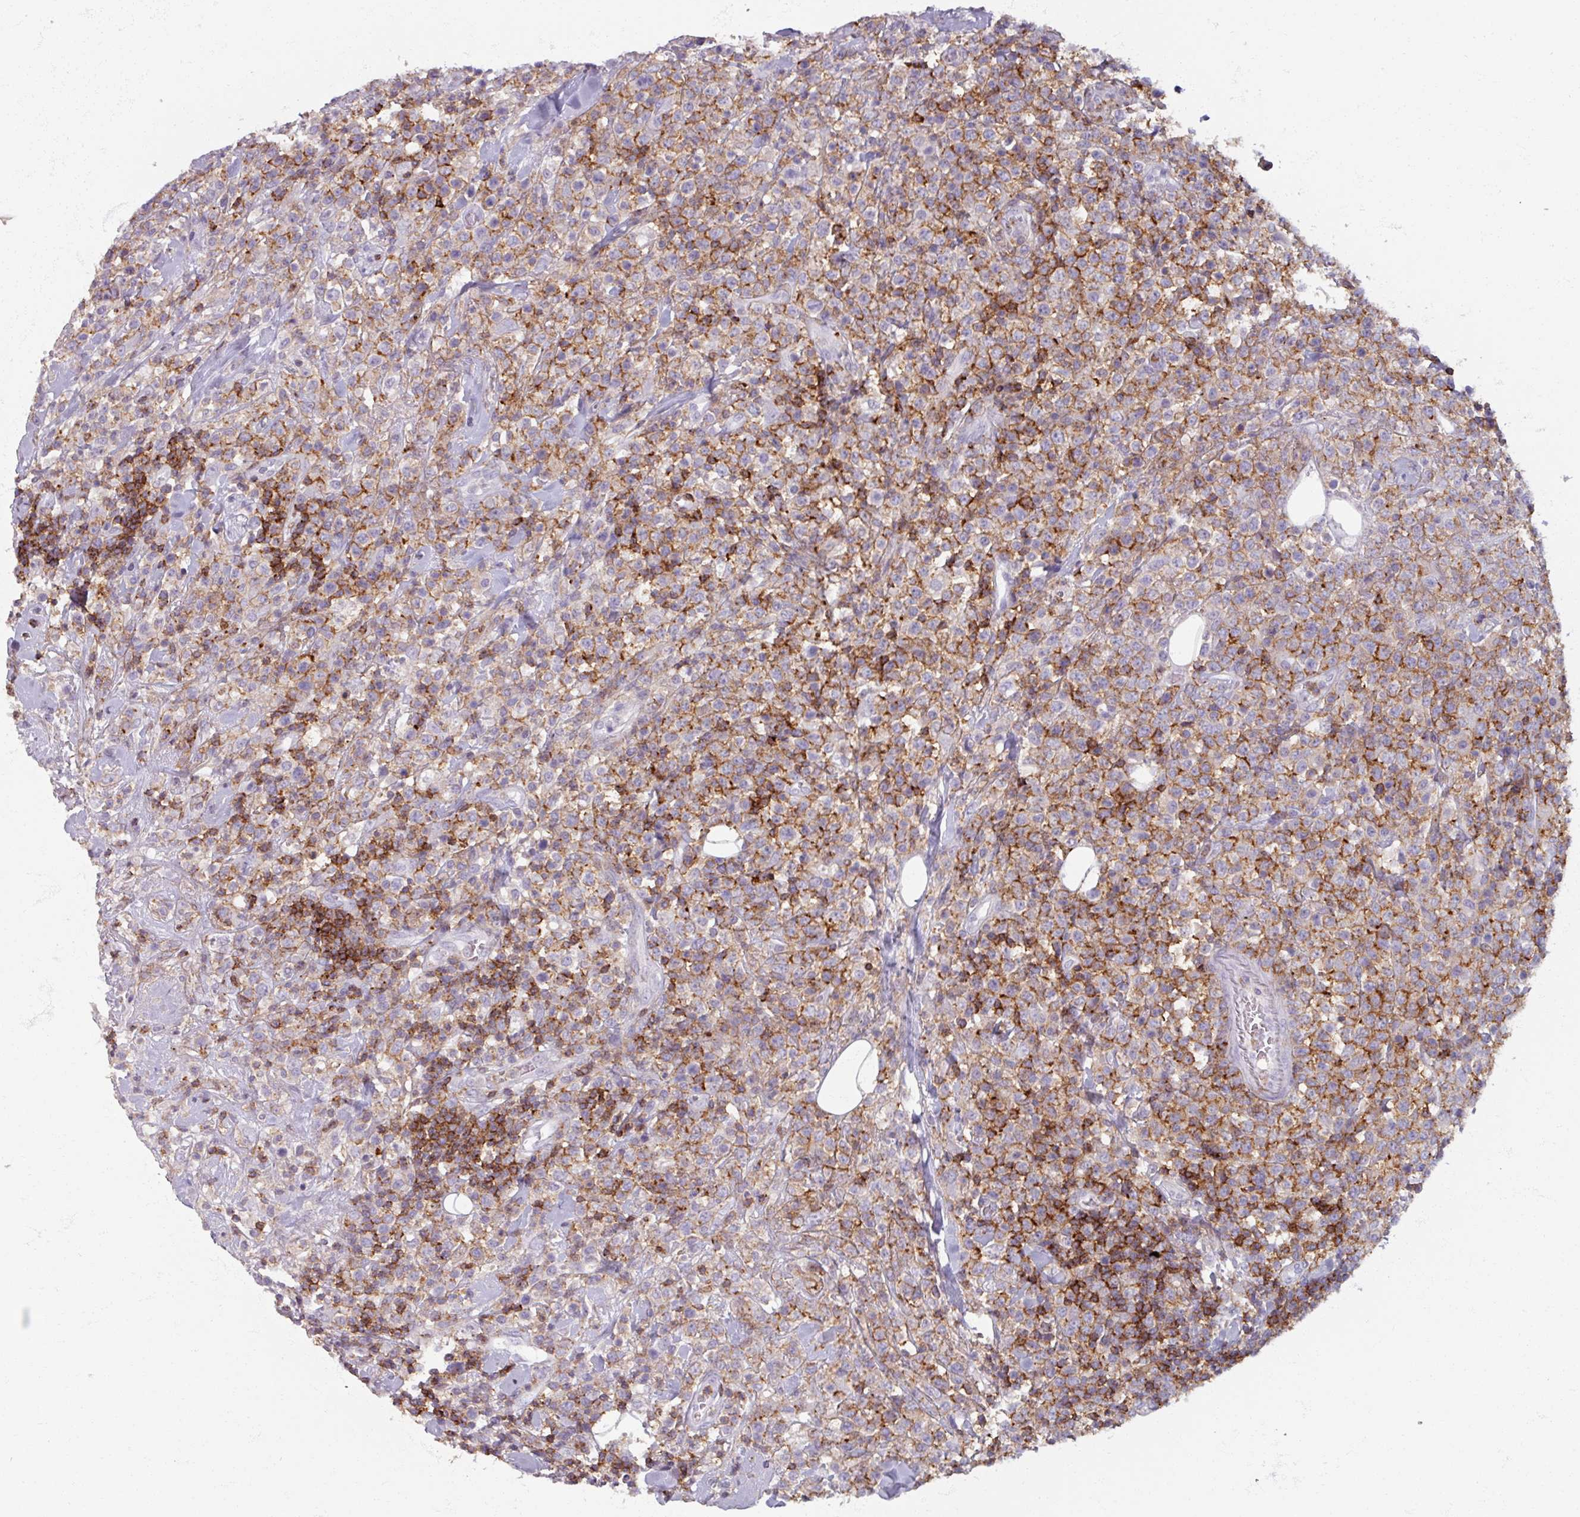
{"staining": {"intensity": "moderate", "quantity": "25%-75%", "location": "cytoplasmic/membranous"}, "tissue": "lymphoma", "cell_type": "Tumor cells", "image_type": "cancer", "snomed": [{"axis": "morphology", "description": "Malignant lymphoma, non-Hodgkin's type, High grade"}, {"axis": "topography", "description": "Colon"}], "caption": "Tumor cells display moderate cytoplasmic/membranous positivity in about 25%-75% of cells in high-grade malignant lymphoma, non-Hodgkin's type.", "gene": "PTPRC", "patient": {"sex": "female", "age": 53}}